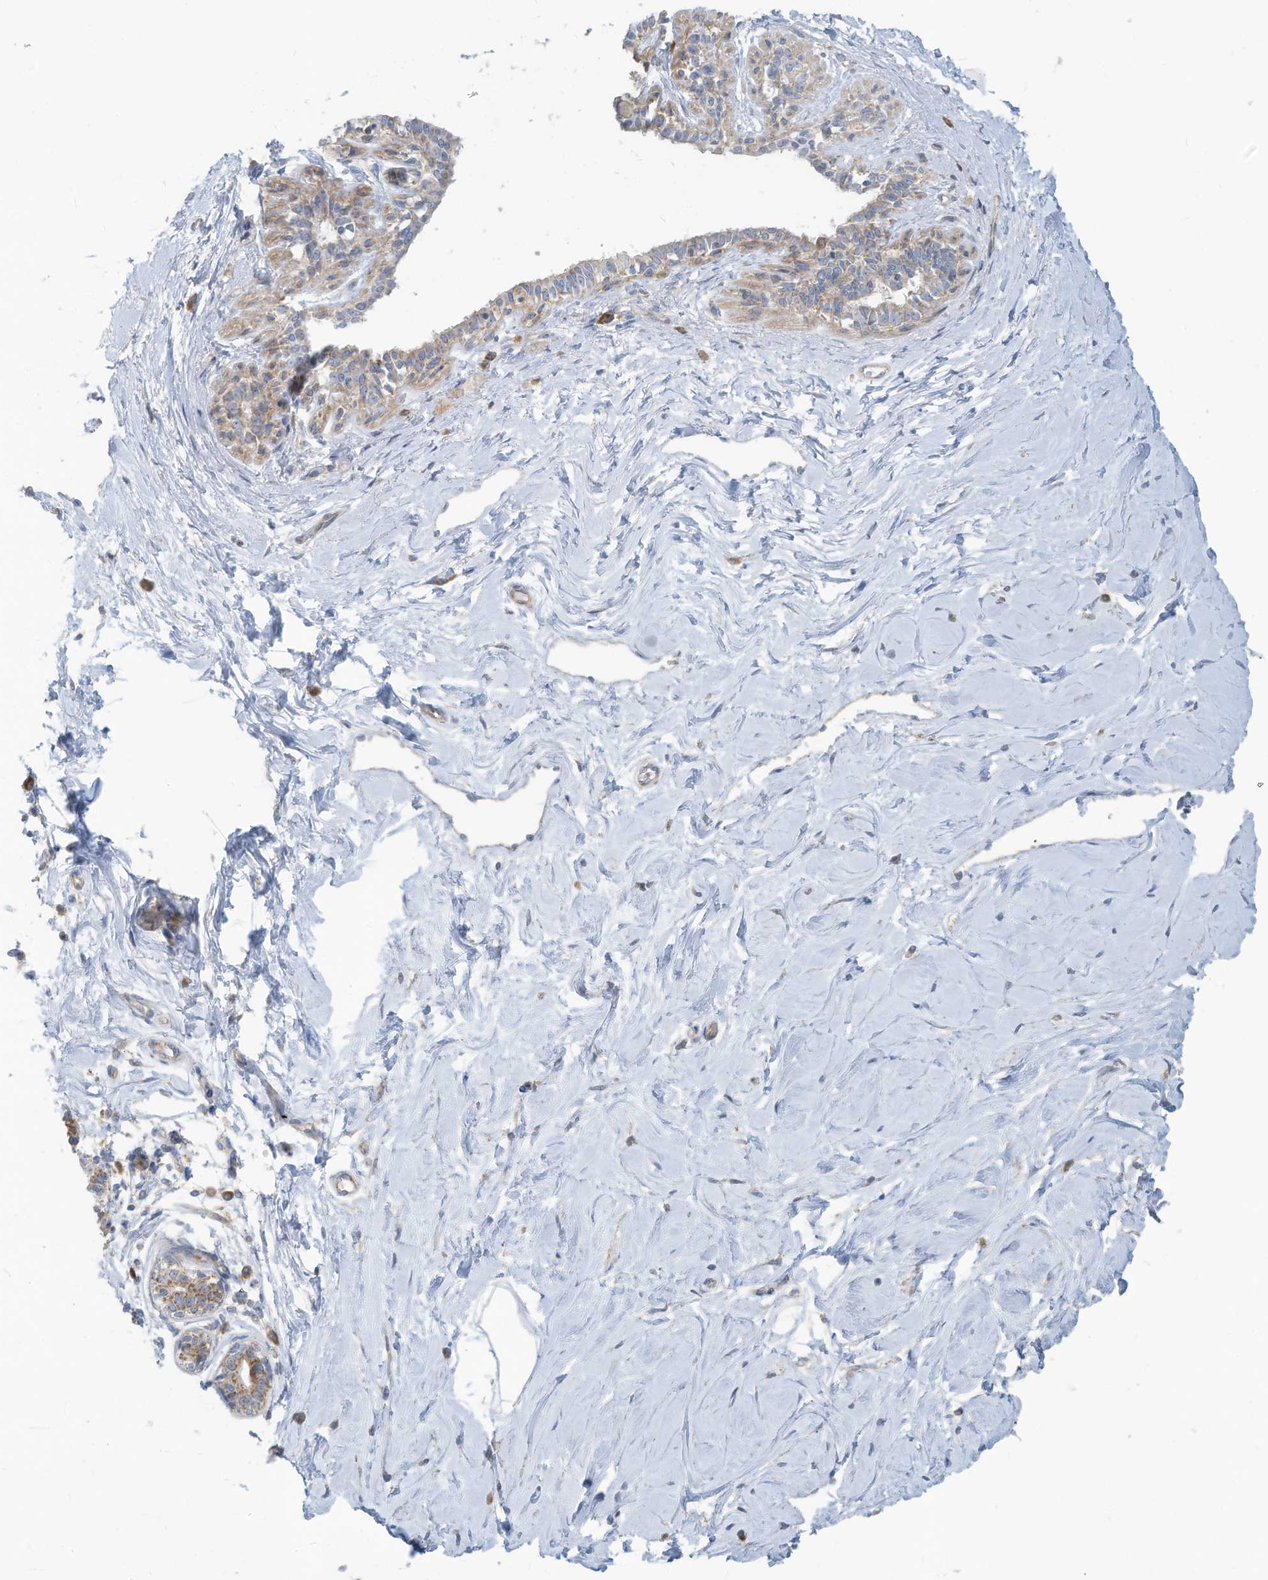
{"staining": {"intensity": "negative", "quantity": "none", "location": "none"}, "tissue": "breast", "cell_type": "Adipocytes", "image_type": "normal", "snomed": [{"axis": "morphology", "description": "Normal tissue, NOS"}, {"axis": "topography", "description": "Breast"}], "caption": "High power microscopy photomicrograph of an immunohistochemistry histopathology image of benign breast, revealing no significant staining in adipocytes.", "gene": "GTPBP2", "patient": {"sex": "female", "age": 45}}